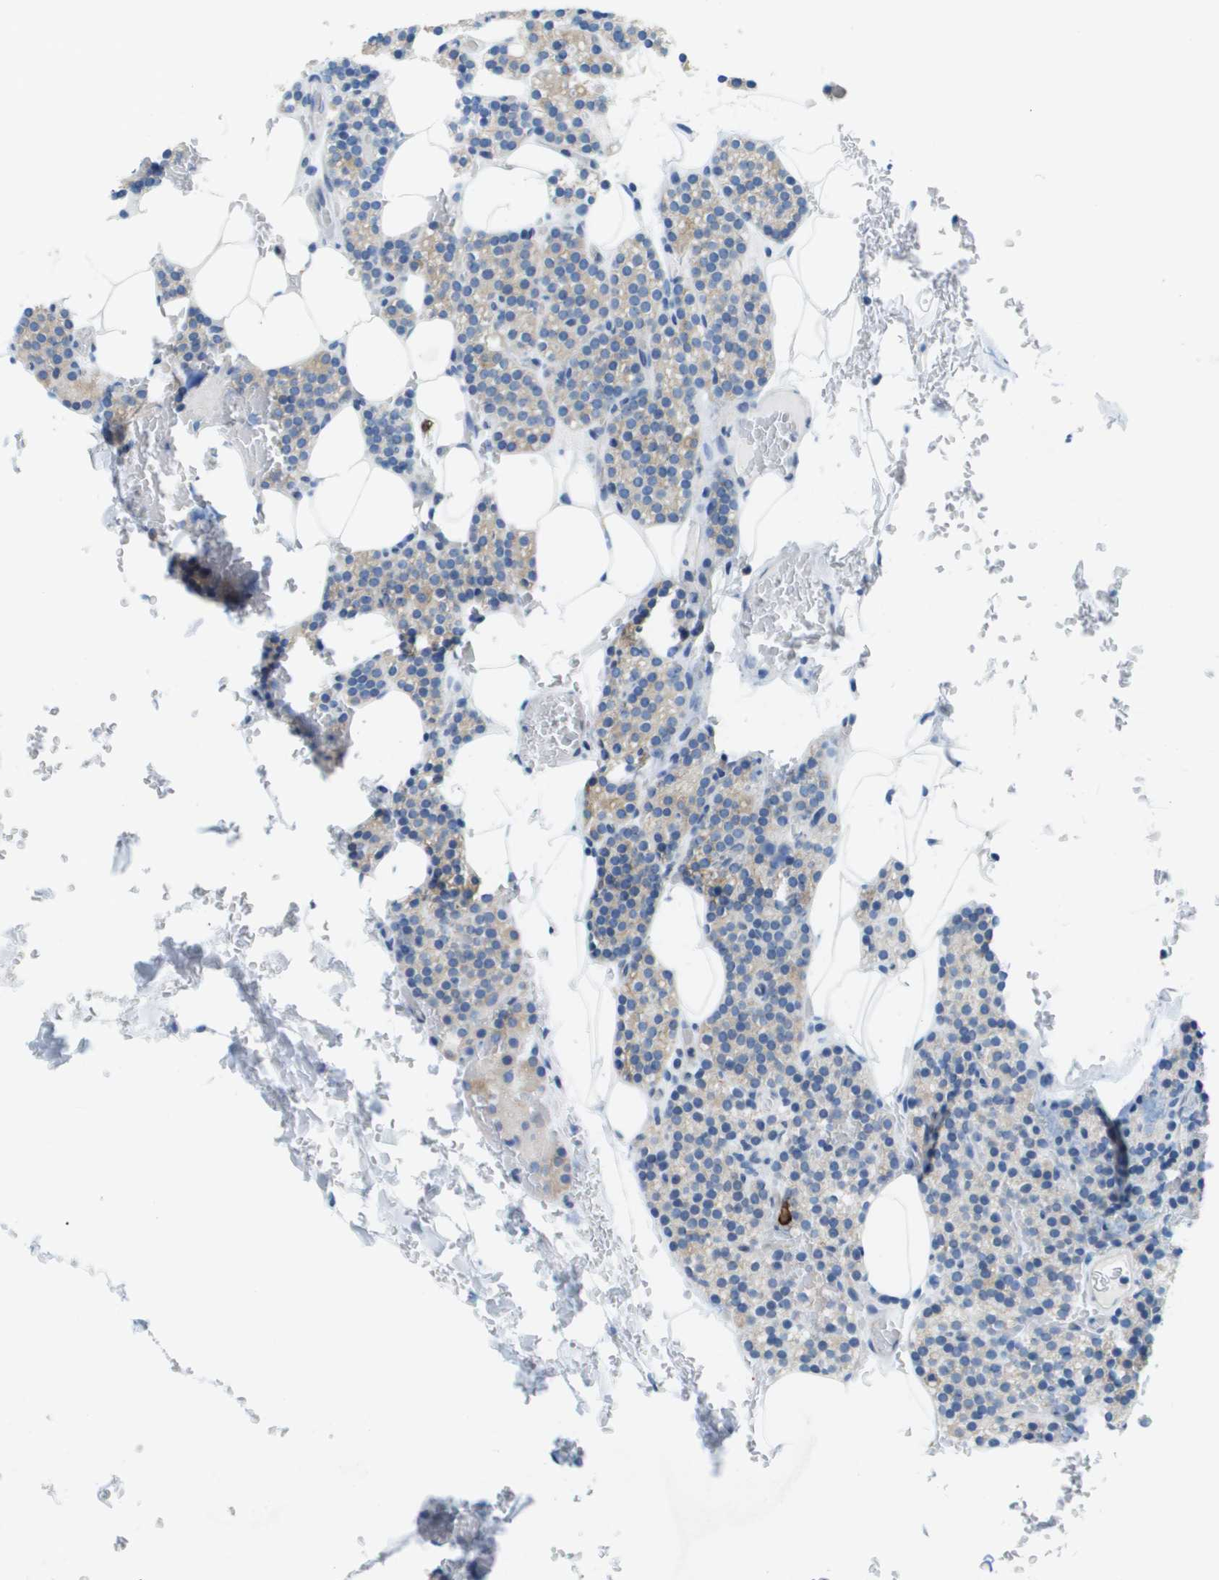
{"staining": {"intensity": "weak", "quantity": "25%-75%", "location": "cytoplasmic/membranous"}, "tissue": "parathyroid gland", "cell_type": "Glandular cells", "image_type": "normal", "snomed": [{"axis": "morphology", "description": "Normal tissue, NOS"}, {"axis": "morphology", "description": "Inflammation chronic"}, {"axis": "morphology", "description": "Goiter, colloid"}, {"axis": "topography", "description": "Thyroid gland"}, {"axis": "topography", "description": "Parathyroid gland"}], "caption": "A low amount of weak cytoplasmic/membranous expression is present in approximately 25%-75% of glandular cells in unremarkable parathyroid gland.", "gene": "SDC1", "patient": {"sex": "male", "age": 65}}